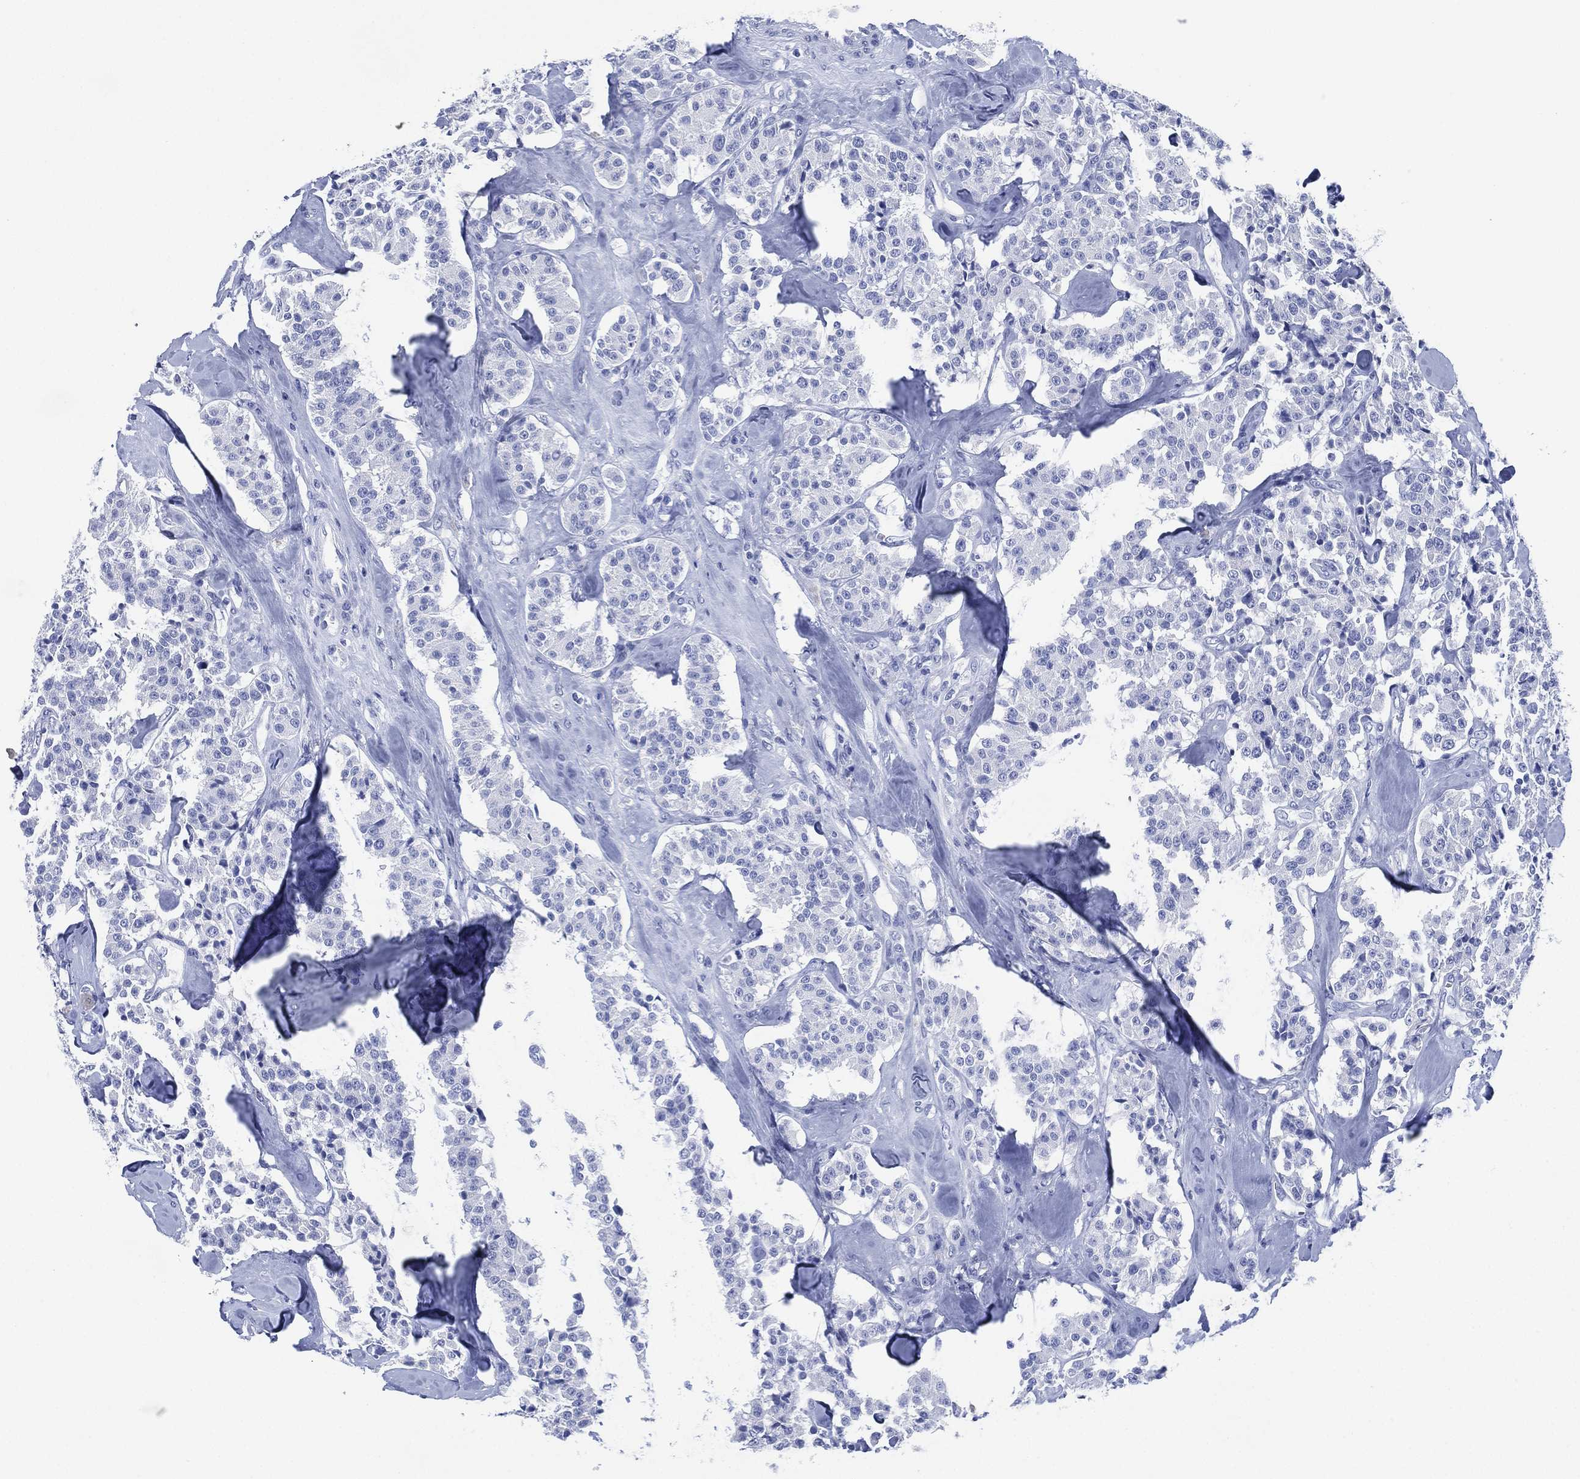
{"staining": {"intensity": "negative", "quantity": "none", "location": "none"}, "tissue": "carcinoid", "cell_type": "Tumor cells", "image_type": "cancer", "snomed": [{"axis": "morphology", "description": "Carcinoid, malignant, NOS"}, {"axis": "topography", "description": "Pancreas"}], "caption": "Tumor cells are negative for protein expression in human carcinoid. Brightfield microscopy of immunohistochemistry stained with DAB (brown) and hematoxylin (blue), captured at high magnification.", "gene": "SIGLECL1", "patient": {"sex": "male", "age": 41}}